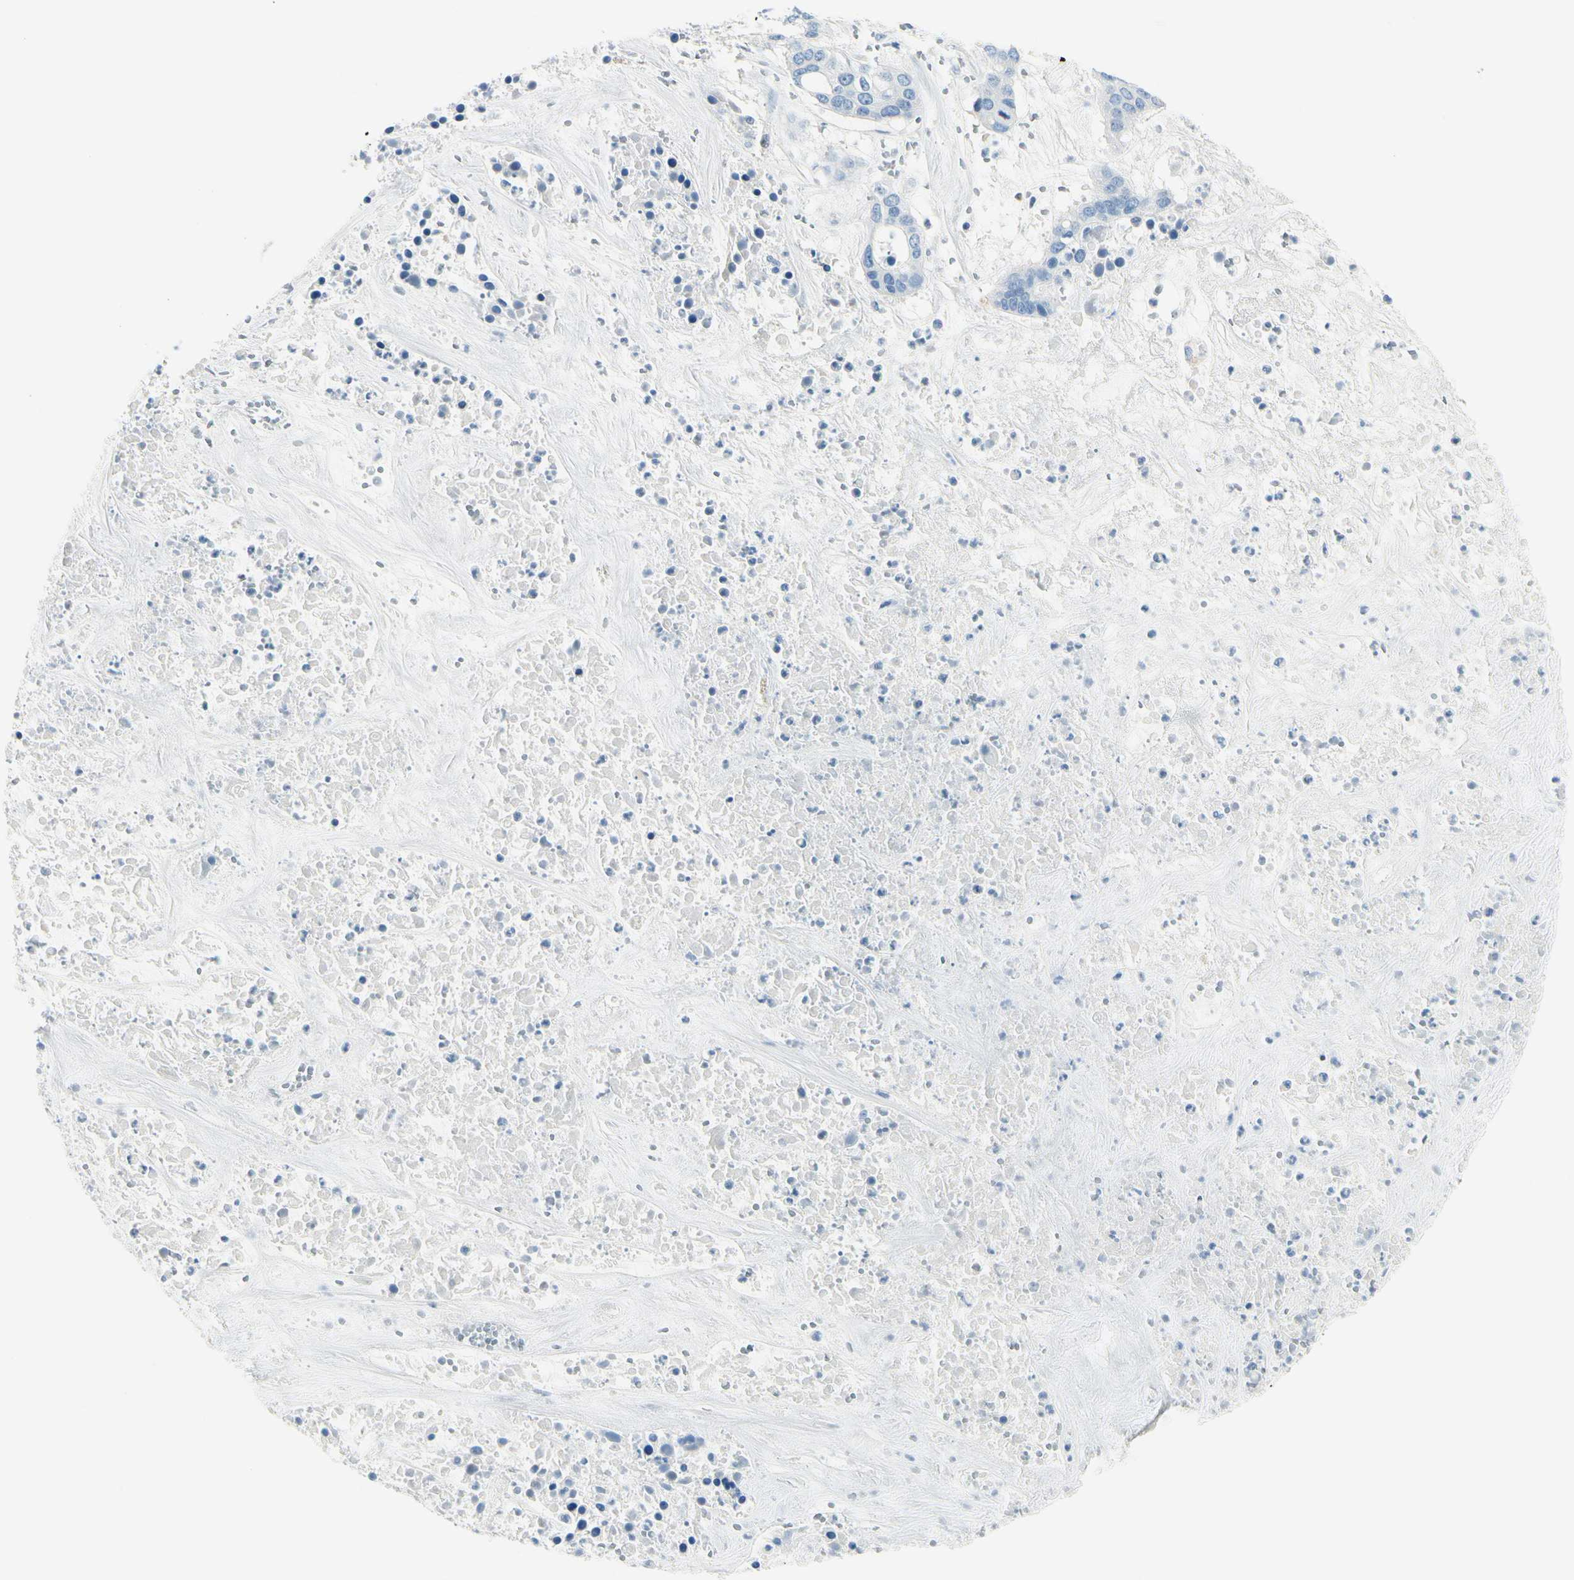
{"staining": {"intensity": "negative", "quantity": "none", "location": "none"}, "tissue": "liver cancer", "cell_type": "Tumor cells", "image_type": "cancer", "snomed": [{"axis": "morphology", "description": "Cholangiocarcinoma"}, {"axis": "topography", "description": "Liver"}], "caption": "Image shows no significant protein staining in tumor cells of cholangiocarcinoma (liver). (Brightfield microscopy of DAB (3,3'-diaminobenzidine) immunohistochemistry at high magnification).", "gene": "PEBP1", "patient": {"sex": "female", "age": 65}}